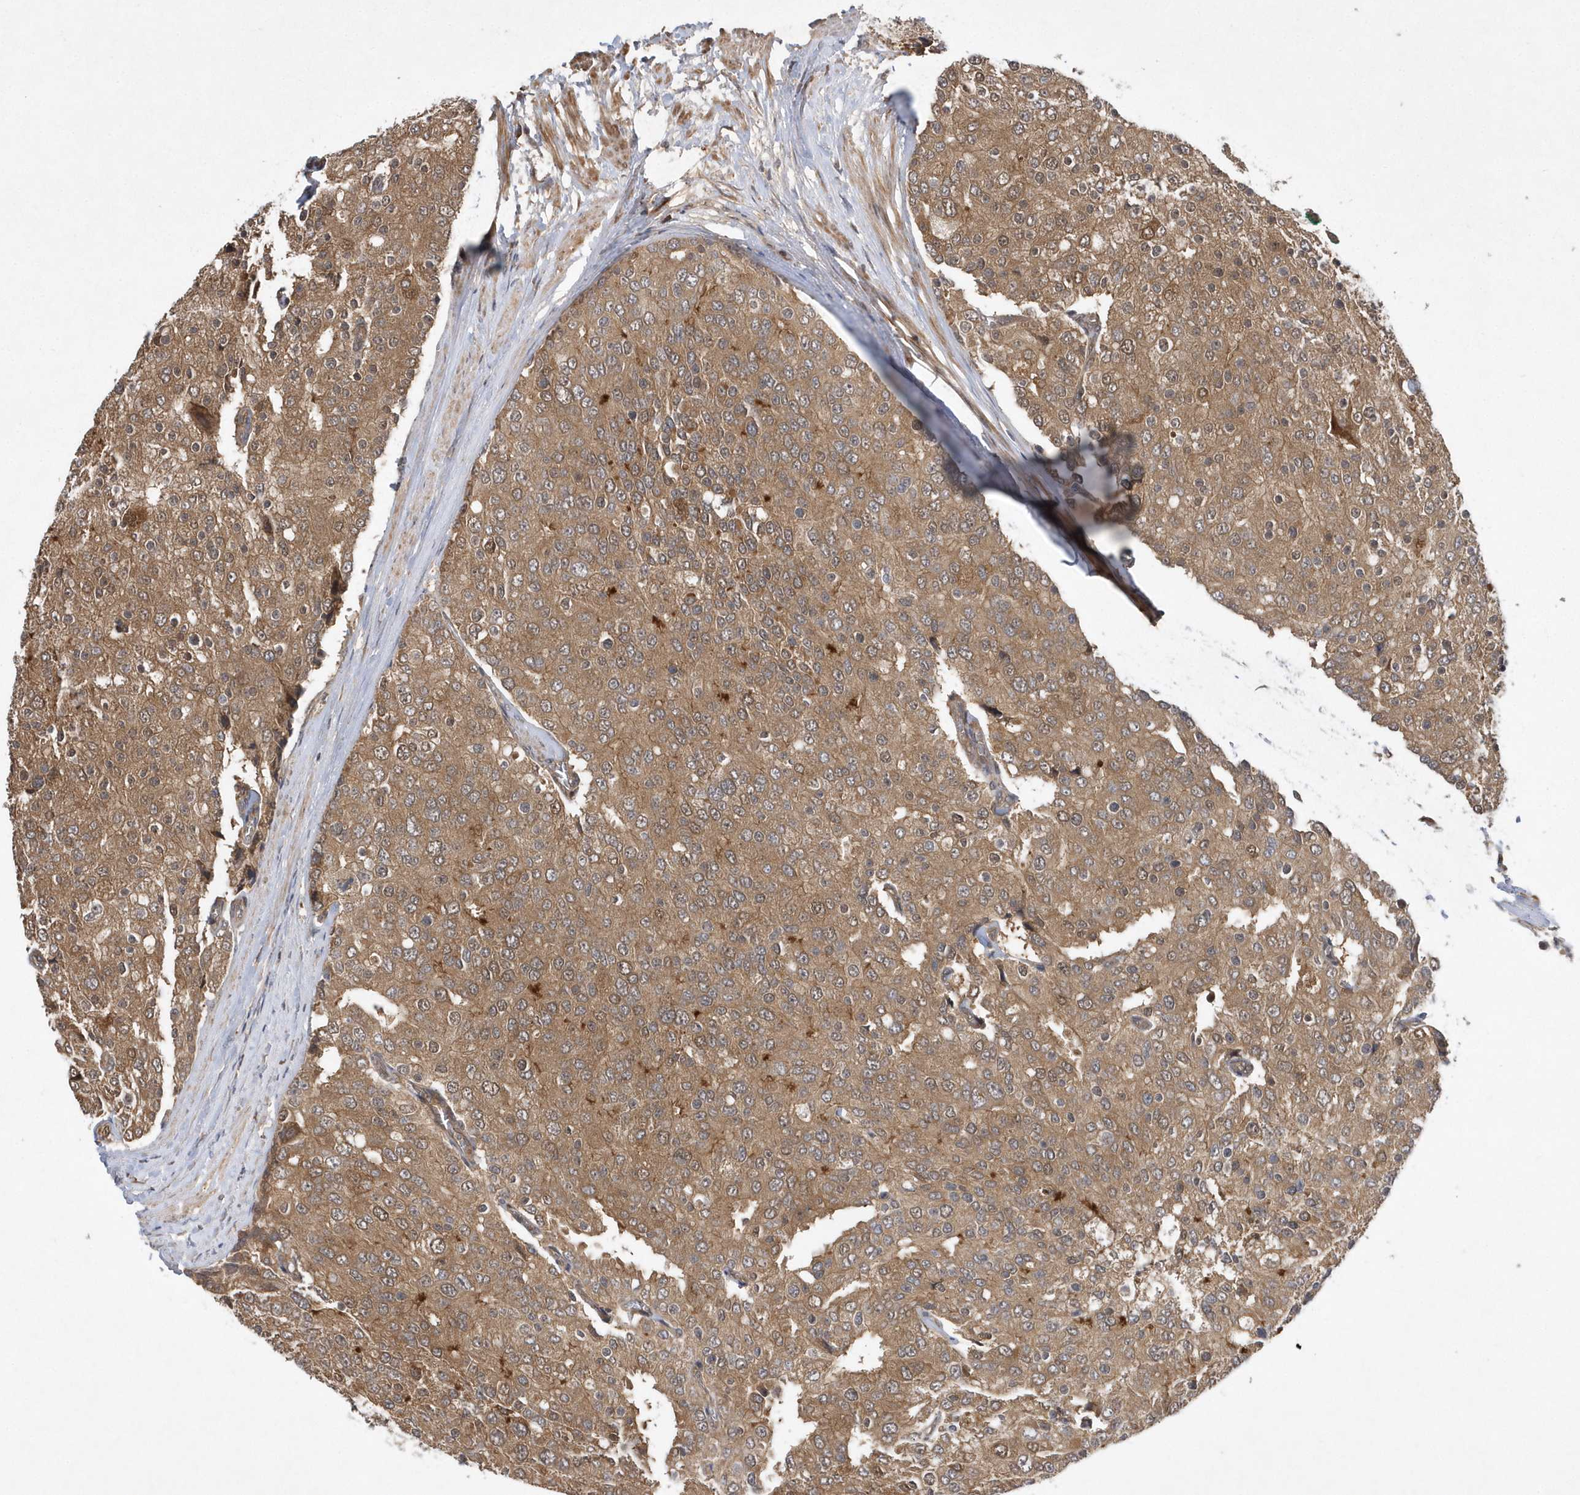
{"staining": {"intensity": "moderate", "quantity": ">75%", "location": "cytoplasmic/membranous,nuclear"}, "tissue": "prostate cancer", "cell_type": "Tumor cells", "image_type": "cancer", "snomed": [{"axis": "morphology", "description": "Adenocarcinoma, High grade"}, {"axis": "topography", "description": "Prostate"}], "caption": "Brown immunohistochemical staining in human prostate cancer exhibits moderate cytoplasmic/membranous and nuclear positivity in about >75% of tumor cells. (brown staining indicates protein expression, while blue staining denotes nuclei).", "gene": "GFM2", "patient": {"sex": "male", "age": 50}}